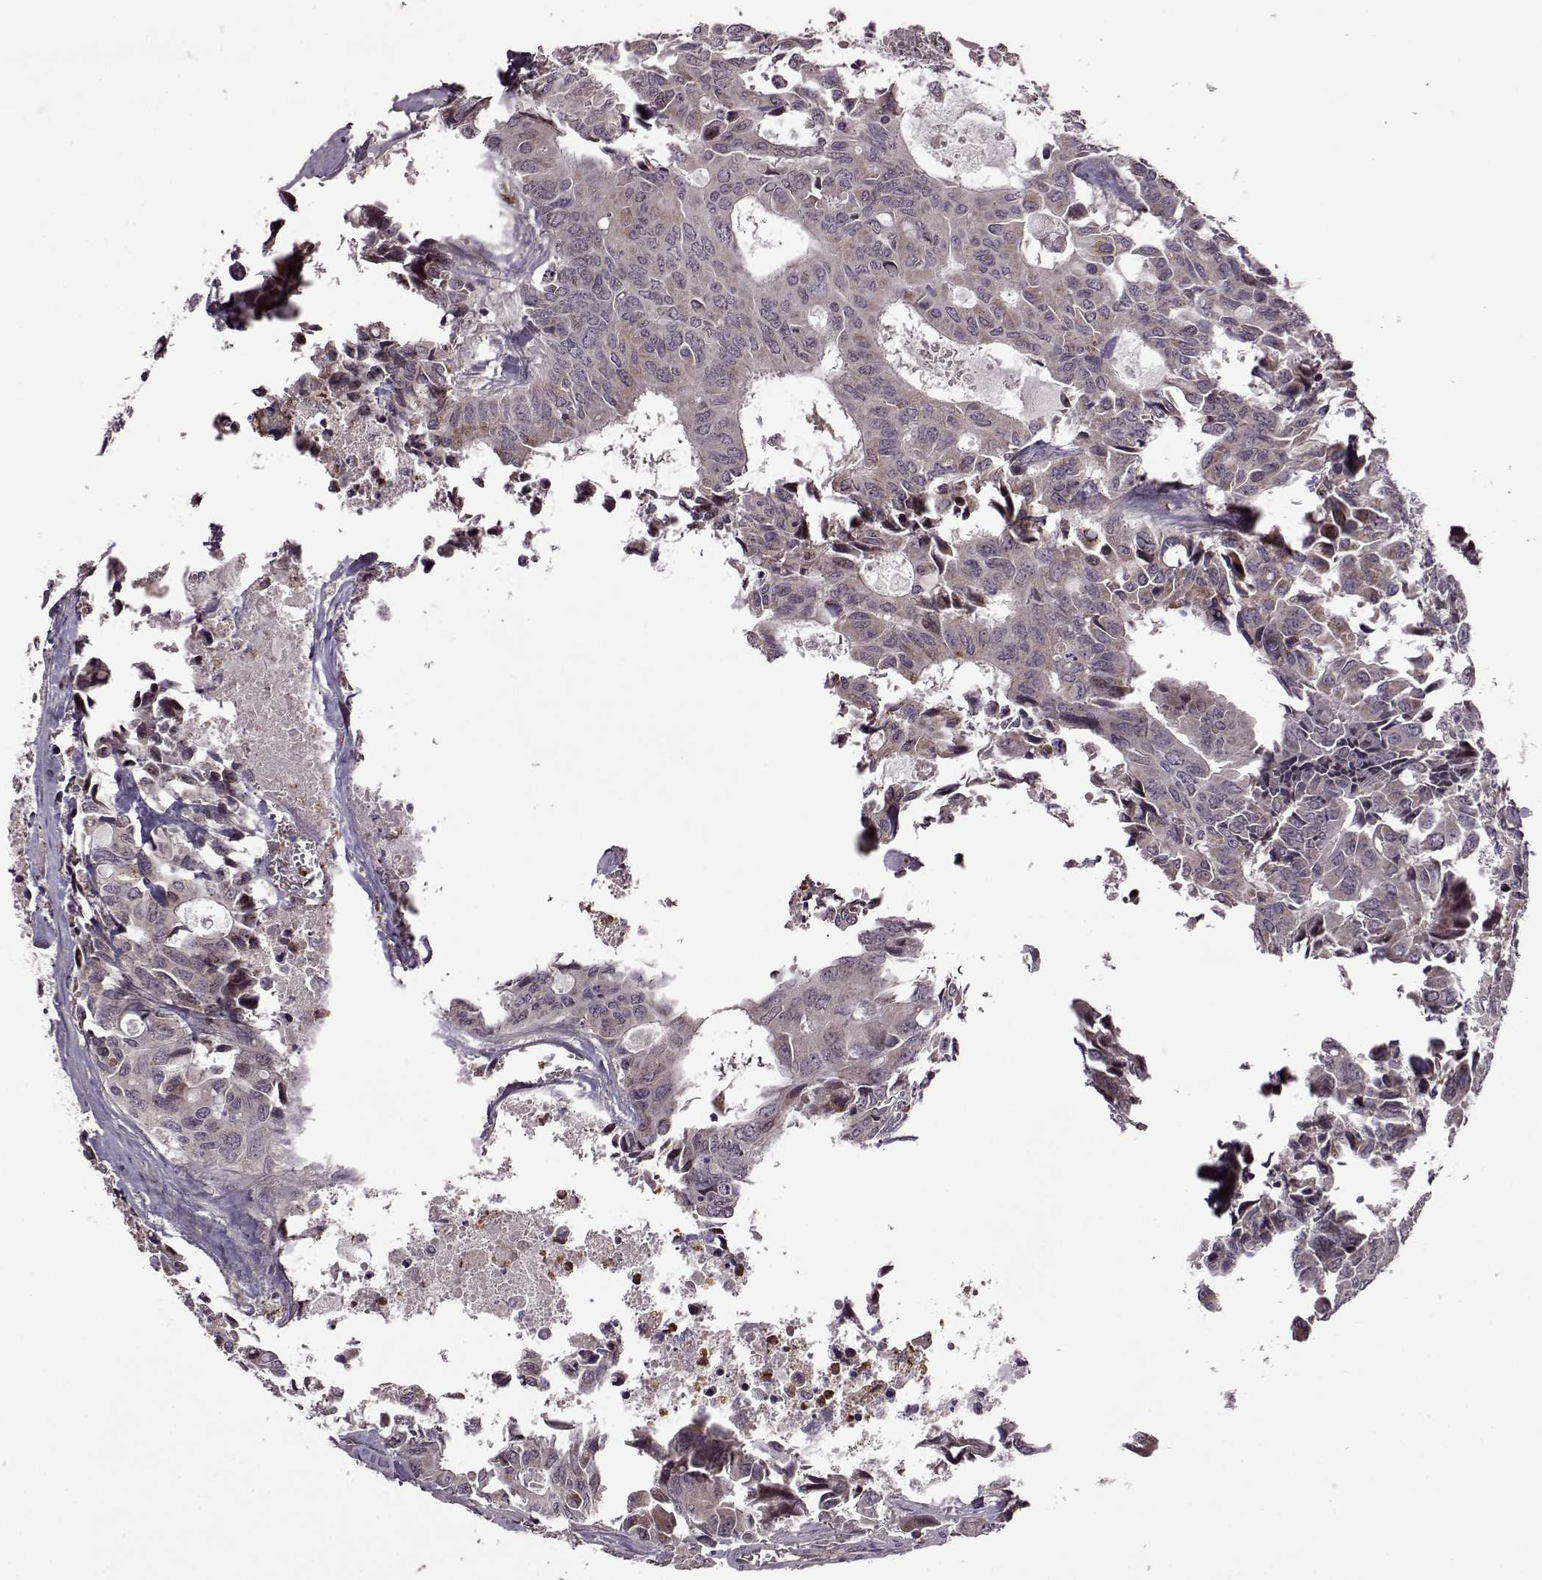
{"staining": {"intensity": "weak", "quantity": "<25%", "location": "cytoplasmic/membranous"}, "tissue": "colorectal cancer", "cell_type": "Tumor cells", "image_type": "cancer", "snomed": [{"axis": "morphology", "description": "Adenocarcinoma, NOS"}, {"axis": "topography", "description": "Rectum"}], "caption": "A histopathology image of human adenocarcinoma (colorectal) is negative for staining in tumor cells. Brightfield microscopy of immunohistochemistry (IHC) stained with DAB (brown) and hematoxylin (blue), captured at high magnification.", "gene": "TRMU", "patient": {"sex": "male", "age": 76}}